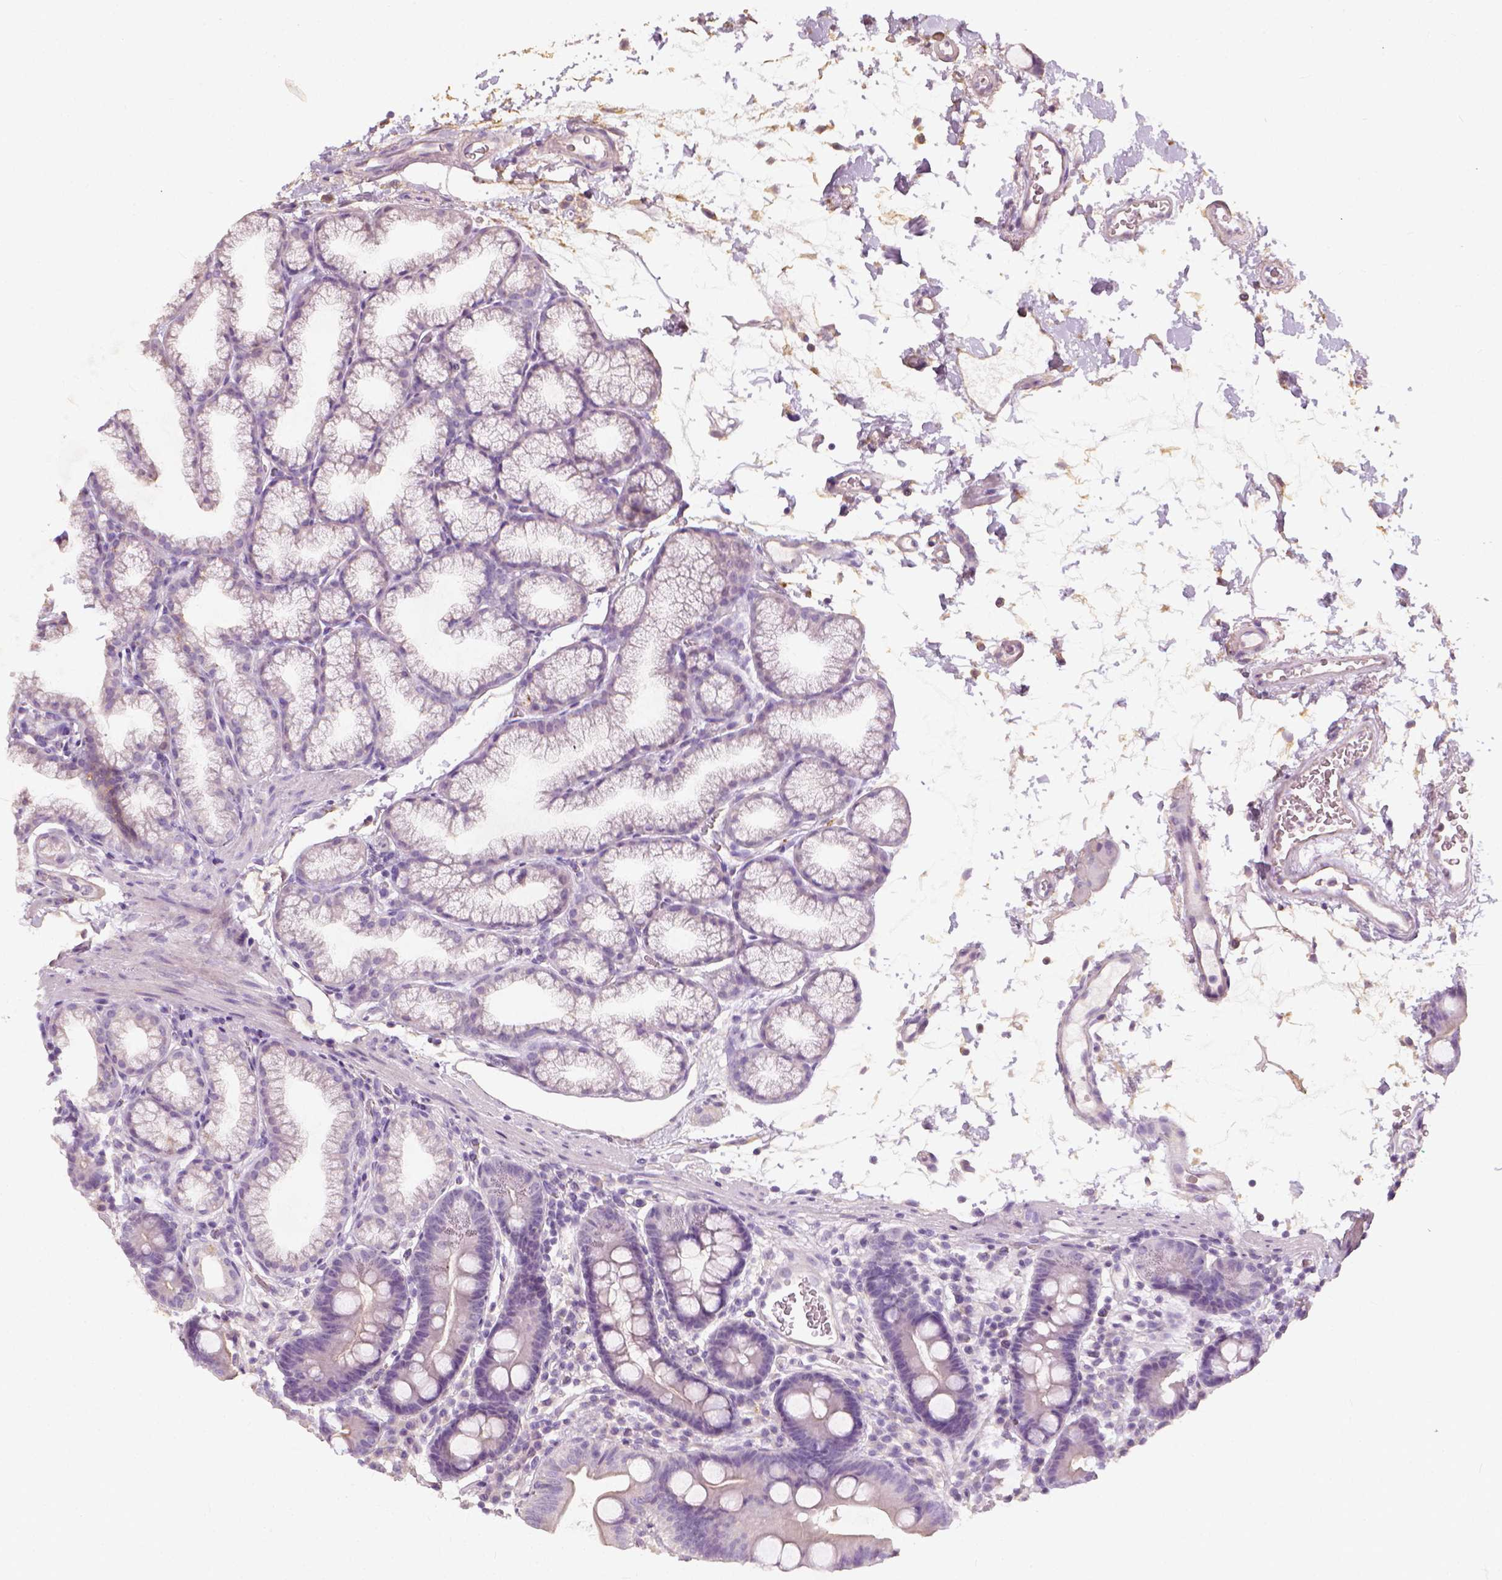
{"staining": {"intensity": "negative", "quantity": "none", "location": "none"}, "tissue": "duodenum", "cell_type": "Glandular cells", "image_type": "normal", "snomed": [{"axis": "morphology", "description": "Normal tissue, NOS"}, {"axis": "topography", "description": "Pancreas"}, {"axis": "topography", "description": "Duodenum"}], "caption": "Immunohistochemistry of benign human duodenum shows no staining in glandular cells.", "gene": "DHCR24", "patient": {"sex": "male", "age": 59}}